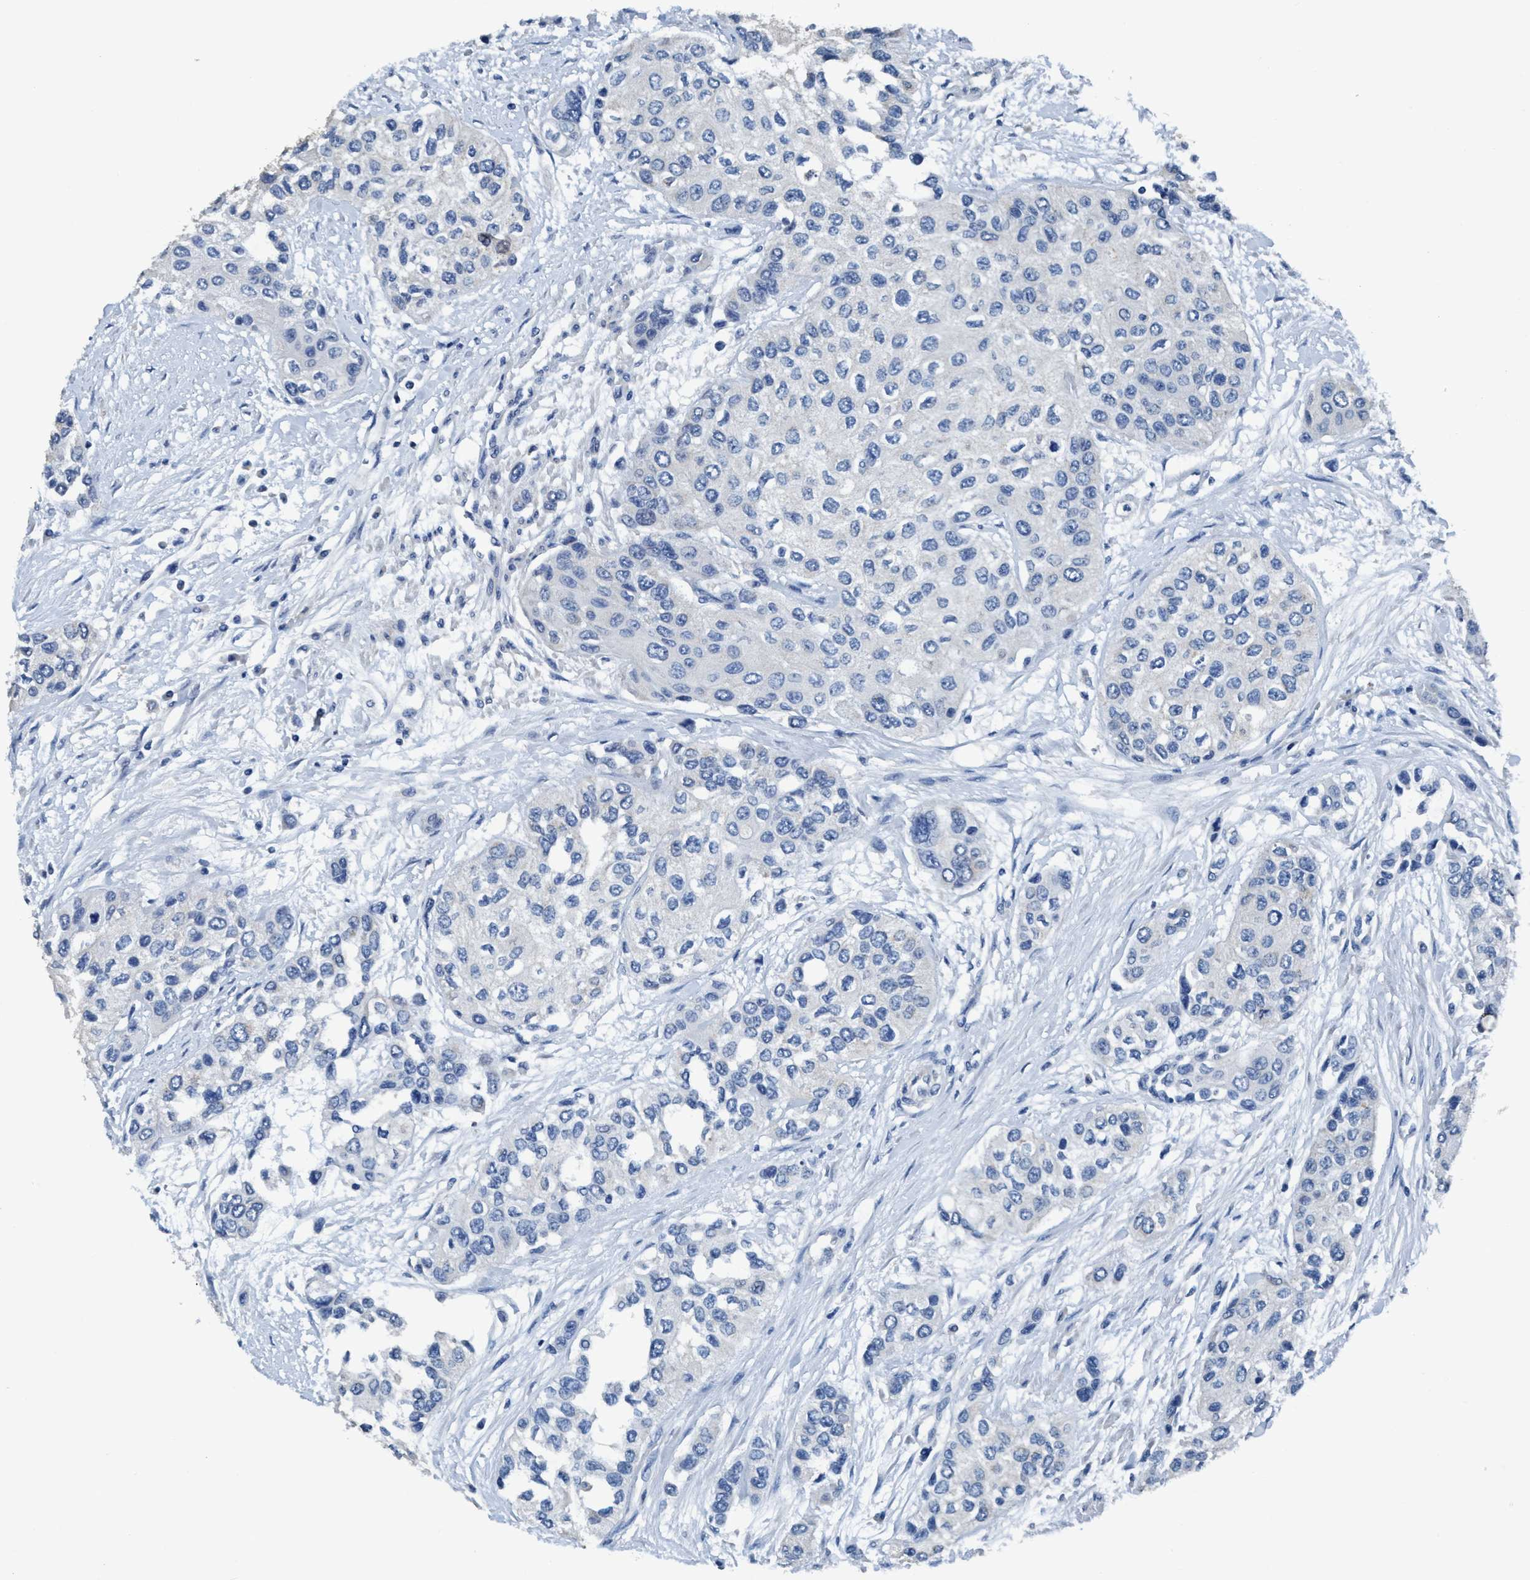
{"staining": {"intensity": "negative", "quantity": "none", "location": "none"}, "tissue": "urothelial cancer", "cell_type": "Tumor cells", "image_type": "cancer", "snomed": [{"axis": "morphology", "description": "Urothelial carcinoma, High grade"}, {"axis": "topography", "description": "Urinary bladder"}], "caption": "DAB (3,3'-diaminobenzidine) immunohistochemical staining of human urothelial cancer displays no significant expression in tumor cells.", "gene": "ANKFN1", "patient": {"sex": "female", "age": 56}}